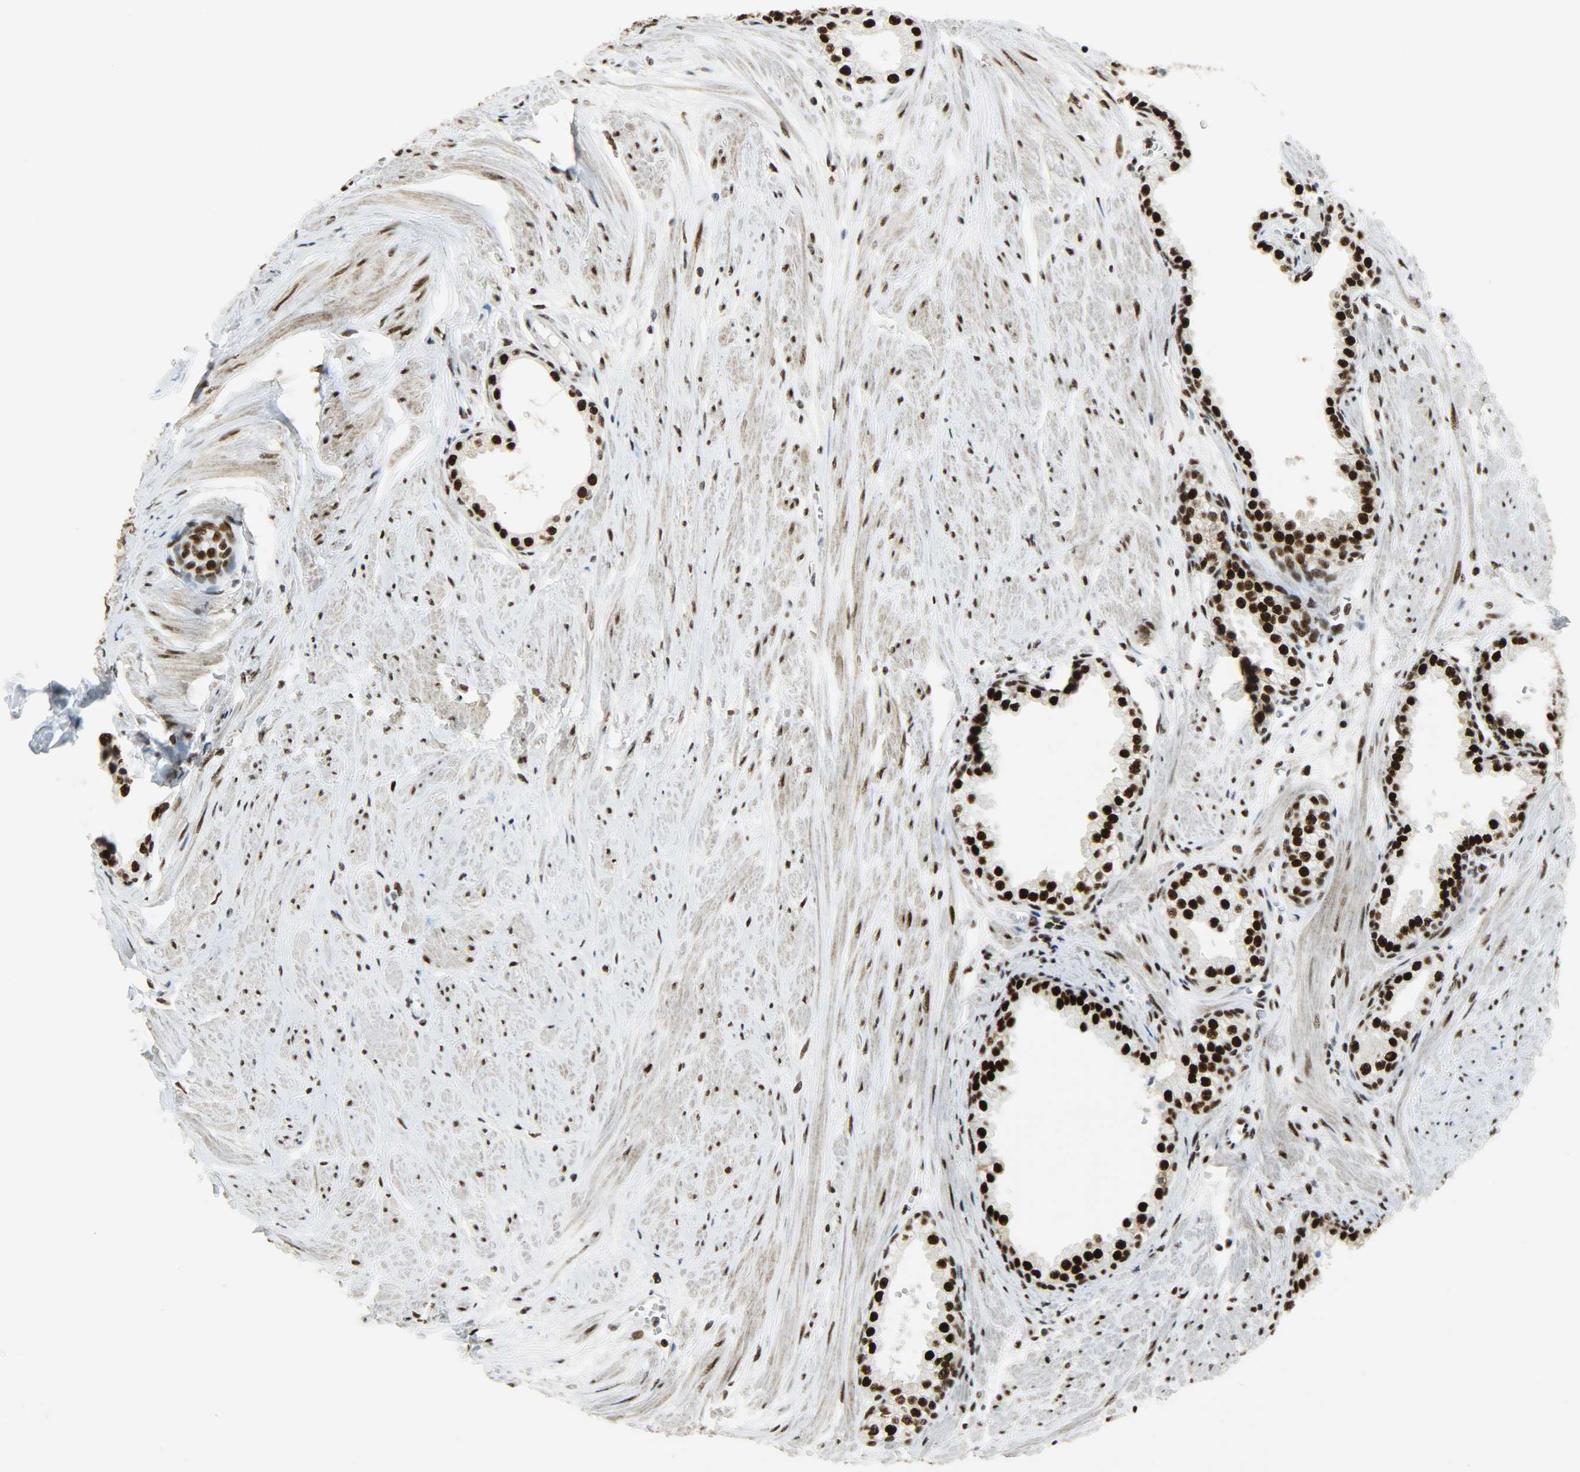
{"staining": {"intensity": "strong", "quantity": ">75%", "location": "nuclear"}, "tissue": "prostate", "cell_type": "Glandular cells", "image_type": "normal", "snomed": [{"axis": "morphology", "description": "Normal tissue, NOS"}, {"axis": "topography", "description": "Prostate"}], "caption": "Benign prostate demonstrates strong nuclear positivity in about >75% of glandular cells, visualized by immunohistochemistry.", "gene": "SSB", "patient": {"sex": "male", "age": 64}}